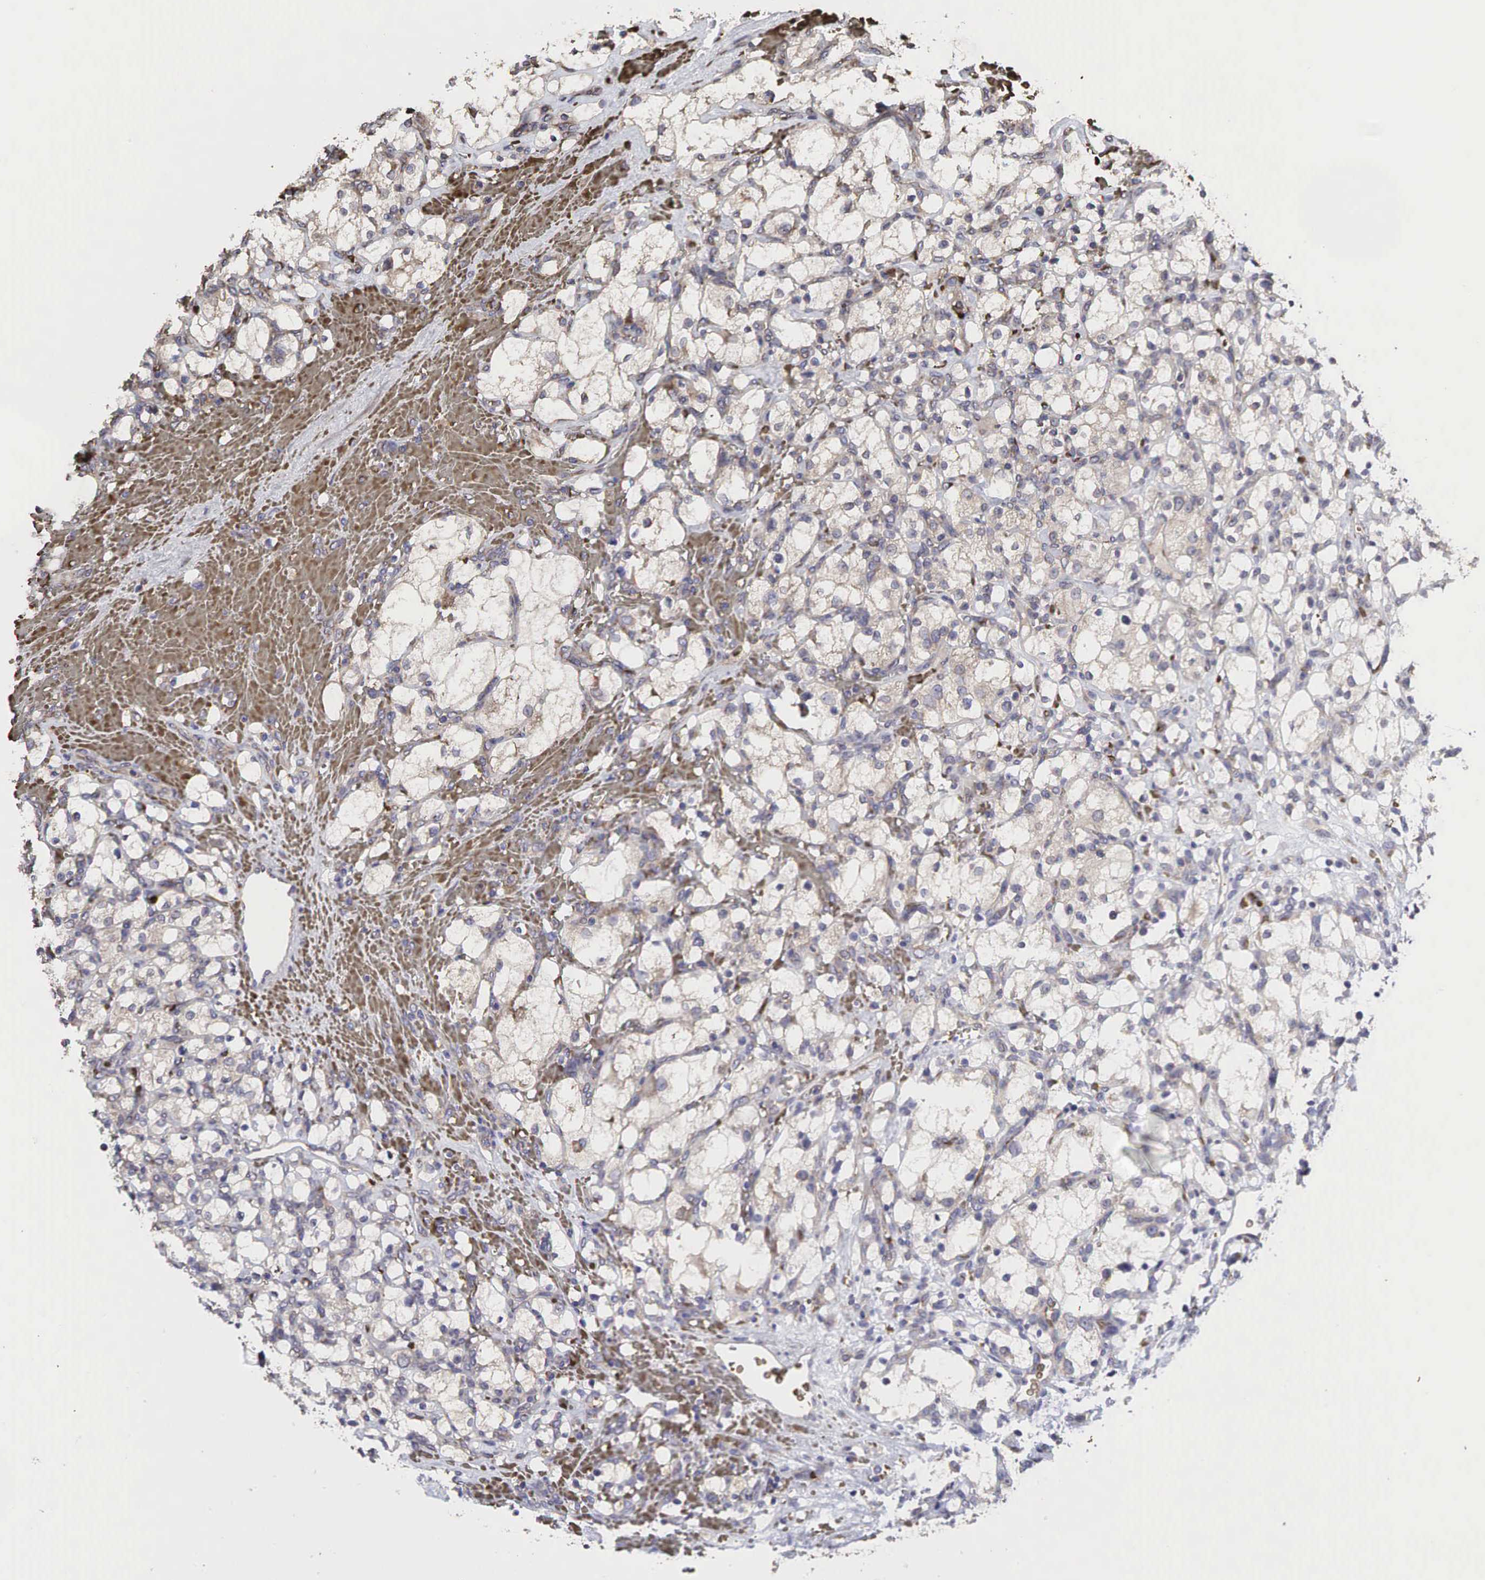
{"staining": {"intensity": "weak", "quantity": ">75%", "location": "cytoplasmic/membranous"}, "tissue": "renal cancer", "cell_type": "Tumor cells", "image_type": "cancer", "snomed": [{"axis": "morphology", "description": "Adenocarcinoma, NOS"}, {"axis": "topography", "description": "Kidney"}], "caption": "Renal cancer (adenocarcinoma) was stained to show a protein in brown. There is low levels of weak cytoplasmic/membranous positivity in about >75% of tumor cells.", "gene": "PABPC5", "patient": {"sex": "female", "age": 83}}